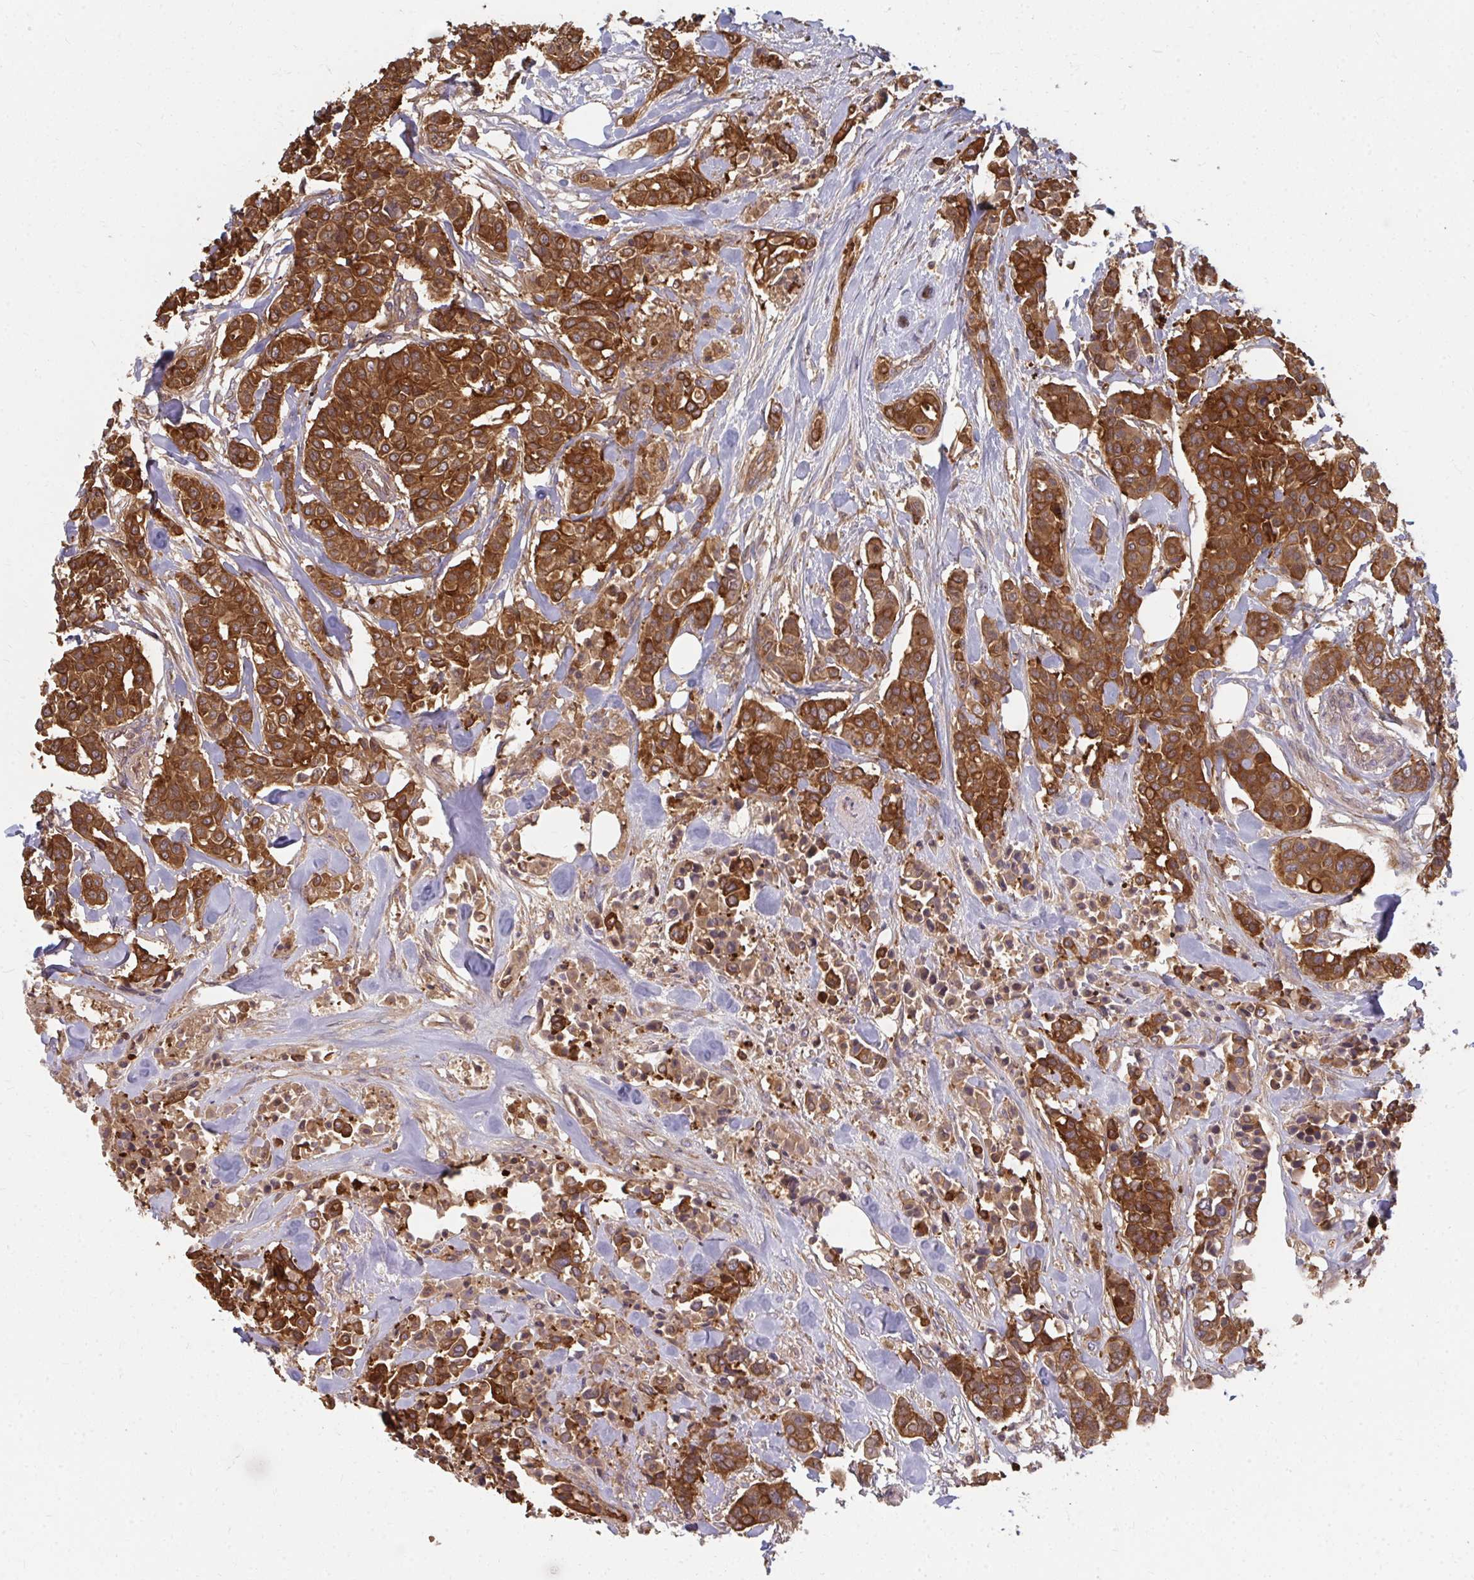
{"staining": {"intensity": "strong", "quantity": ">75%", "location": "cytoplasmic/membranous"}, "tissue": "breast cancer", "cell_type": "Tumor cells", "image_type": "cancer", "snomed": [{"axis": "morphology", "description": "Lobular carcinoma"}, {"axis": "topography", "description": "Breast"}], "caption": "DAB immunohistochemical staining of lobular carcinoma (breast) reveals strong cytoplasmic/membranous protein expression in approximately >75% of tumor cells. The staining is performed using DAB (3,3'-diaminobenzidine) brown chromogen to label protein expression. The nuclei are counter-stained blue using hematoxylin.", "gene": "ZNF285", "patient": {"sex": "female", "age": 51}}